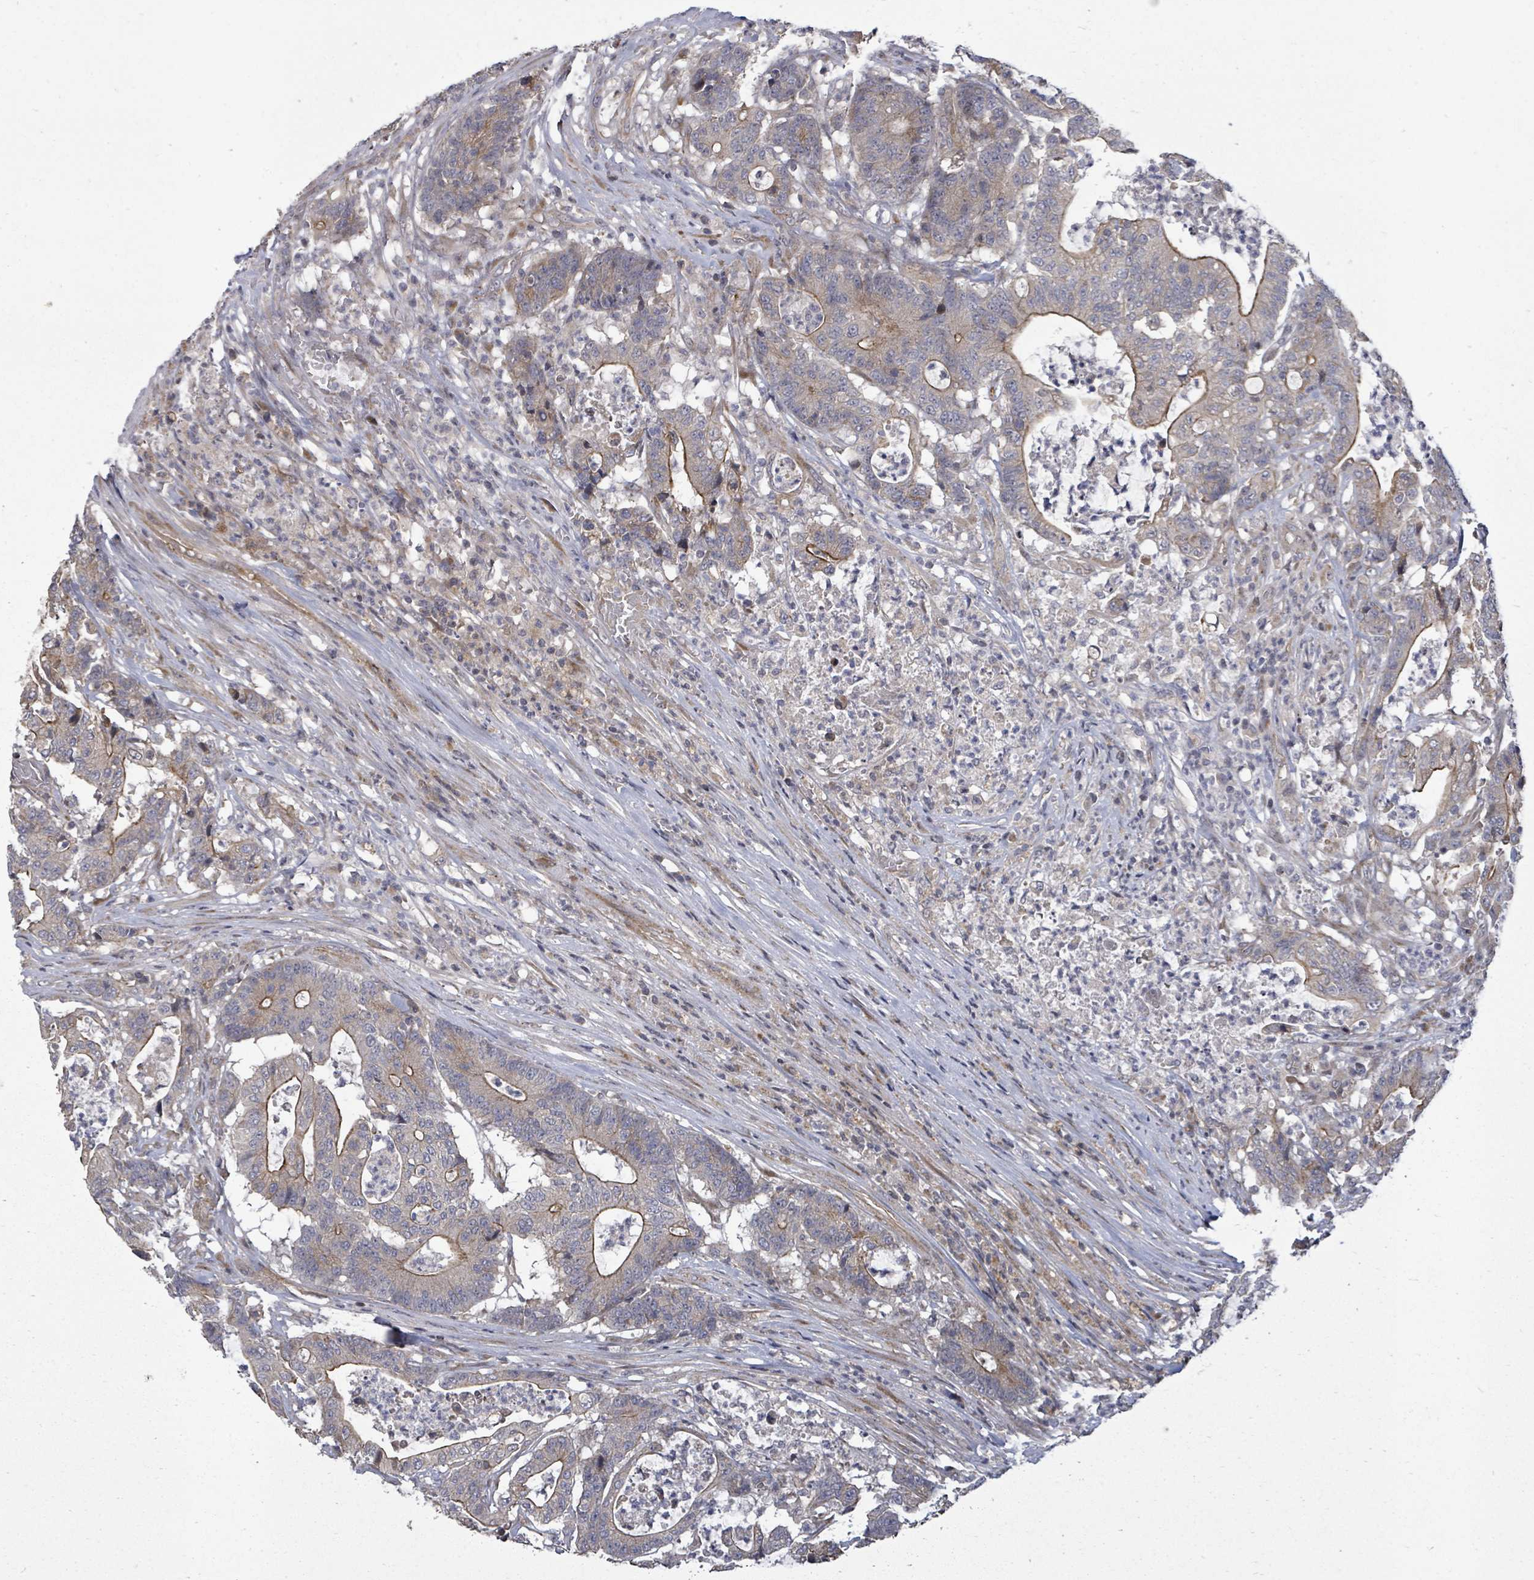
{"staining": {"intensity": "strong", "quantity": "25%-75%", "location": "cytoplasmic/membranous"}, "tissue": "colorectal cancer", "cell_type": "Tumor cells", "image_type": "cancer", "snomed": [{"axis": "morphology", "description": "Adenocarcinoma, NOS"}, {"axis": "topography", "description": "Colon"}], "caption": "Immunohistochemical staining of colorectal cancer (adenocarcinoma) exhibits high levels of strong cytoplasmic/membranous staining in approximately 25%-75% of tumor cells.", "gene": "KRTAP27-1", "patient": {"sex": "female", "age": 84}}